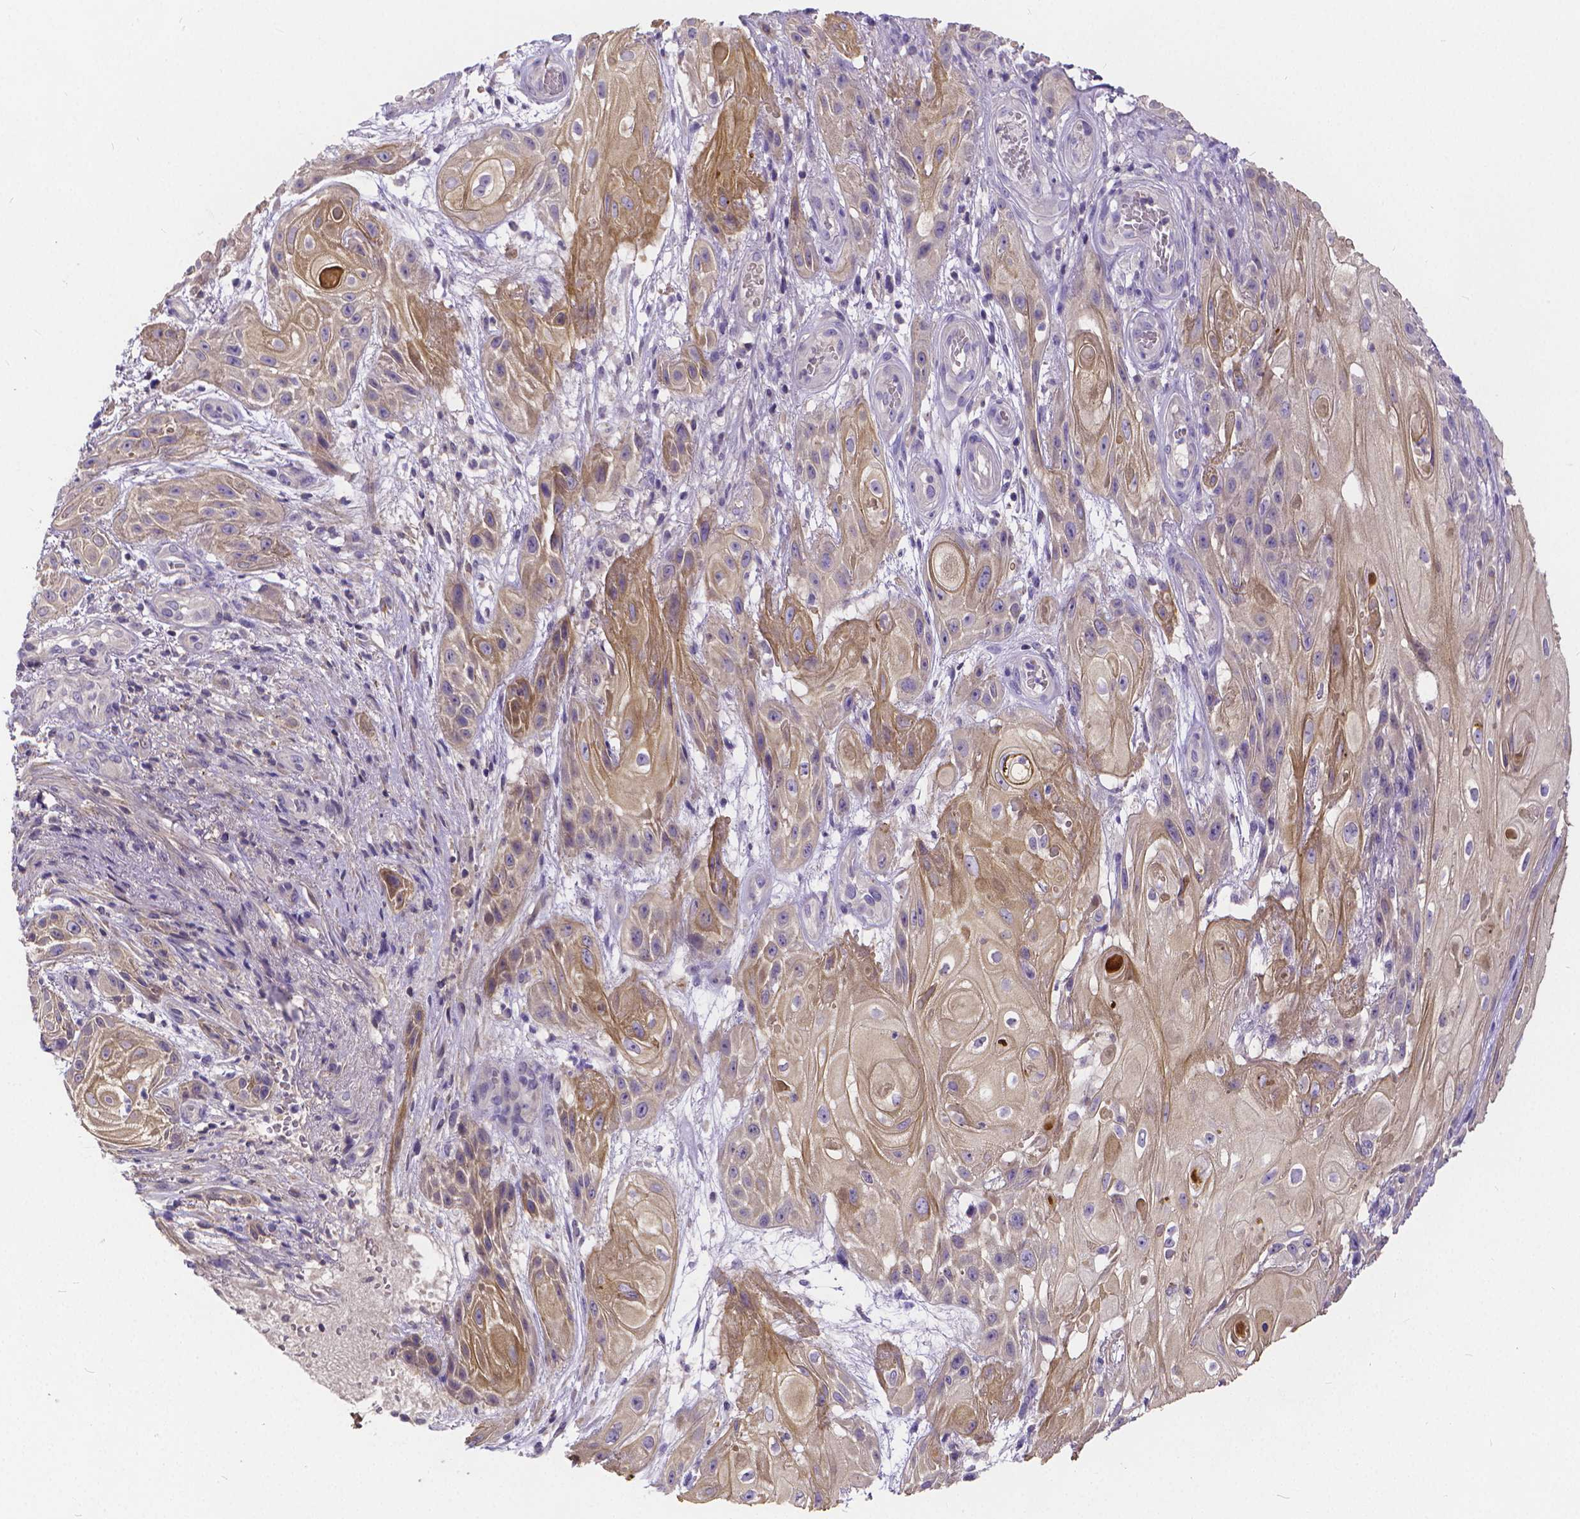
{"staining": {"intensity": "weak", "quantity": ">75%", "location": "cytoplasmic/membranous"}, "tissue": "skin cancer", "cell_type": "Tumor cells", "image_type": "cancer", "snomed": [{"axis": "morphology", "description": "Squamous cell carcinoma, NOS"}, {"axis": "topography", "description": "Skin"}], "caption": "Tumor cells reveal weak cytoplasmic/membranous staining in approximately >75% of cells in skin cancer.", "gene": "GLRB", "patient": {"sex": "male", "age": 62}}